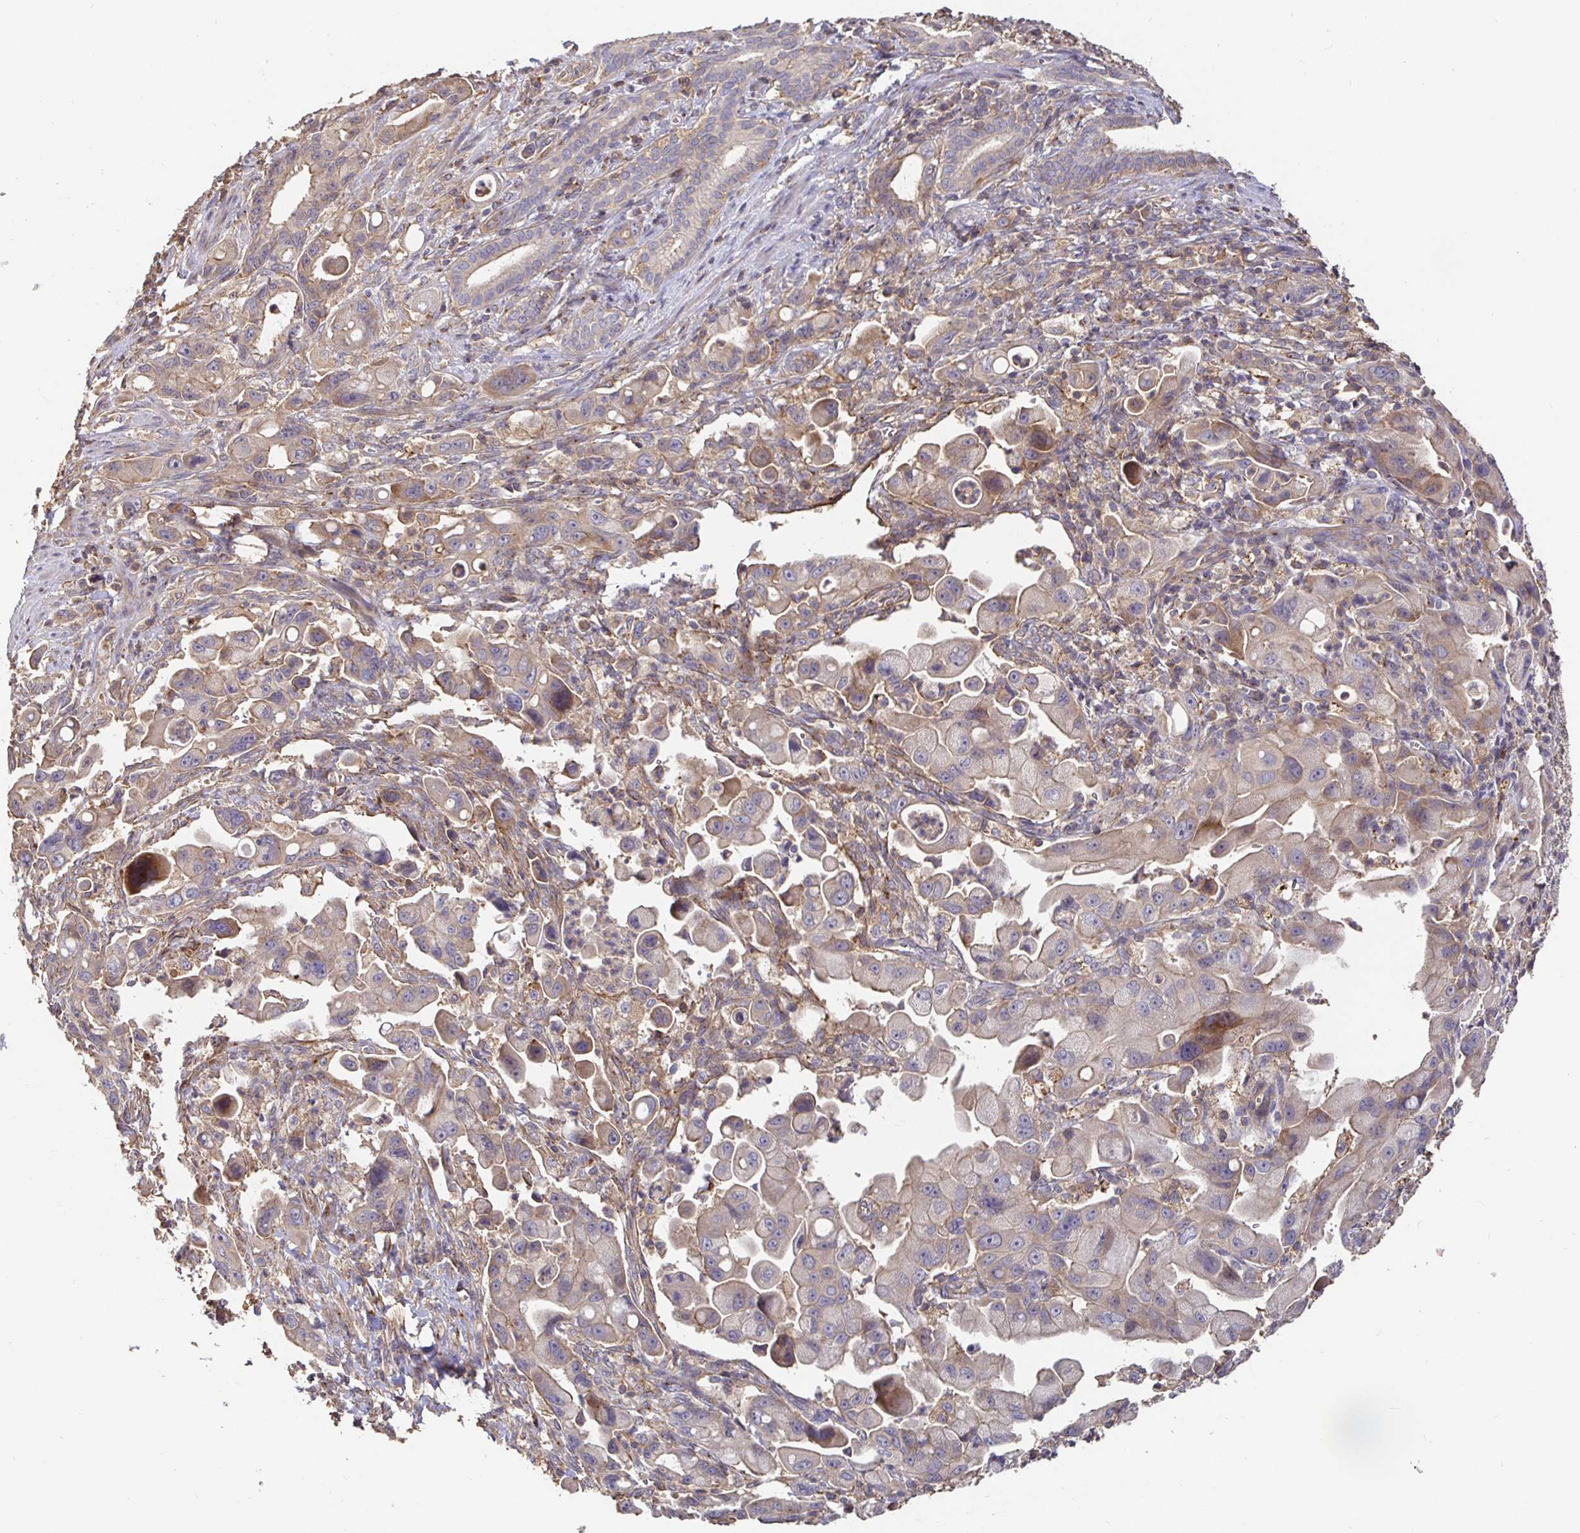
{"staining": {"intensity": "weak", "quantity": ">75%", "location": "cytoplasmic/membranous"}, "tissue": "pancreatic cancer", "cell_type": "Tumor cells", "image_type": "cancer", "snomed": [{"axis": "morphology", "description": "Adenocarcinoma, NOS"}, {"axis": "topography", "description": "Pancreas"}], "caption": "This micrograph exhibits immunohistochemistry staining of human pancreatic cancer (adenocarcinoma), with low weak cytoplasmic/membranous staining in about >75% of tumor cells.", "gene": "C1QTNF7", "patient": {"sex": "male", "age": 68}}